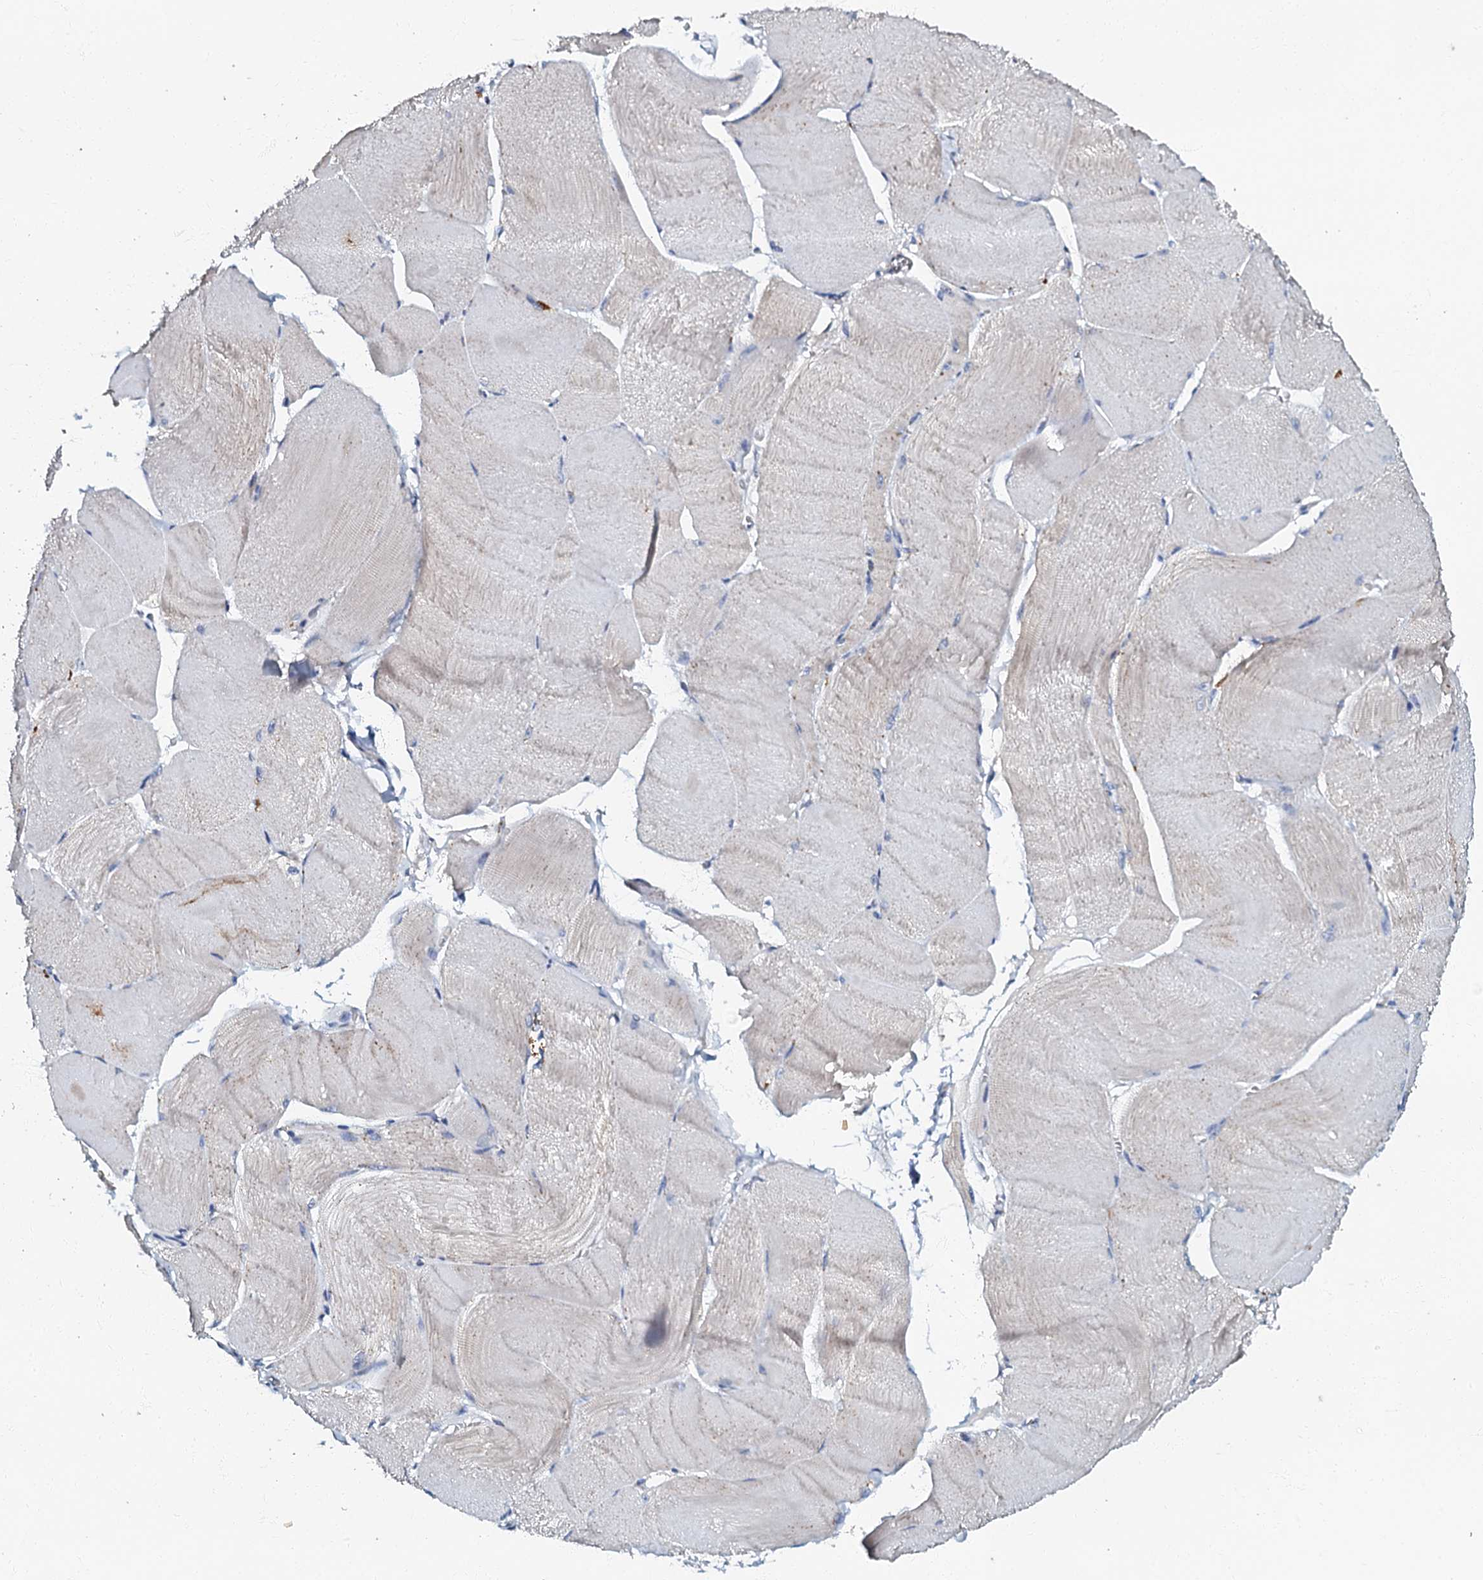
{"staining": {"intensity": "negative", "quantity": "none", "location": "none"}, "tissue": "skeletal muscle", "cell_type": "Myocytes", "image_type": "normal", "snomed": [{"axis": "morphology", "description": "Normal tissue, NOS"}, {"axis": "morphology", "description": "Basal cell carcinoma"}, {"axis": "topography", "description": "Skeletal muscle"}], "caption": "Myocytes are negative for brown protein staining in normal skeletal muscle. (Immunohistochemistry (ihc), brightfield microscopy, high magnification).", "gene": "OLAH", "patient": {"sex": "female", "age": 64}}